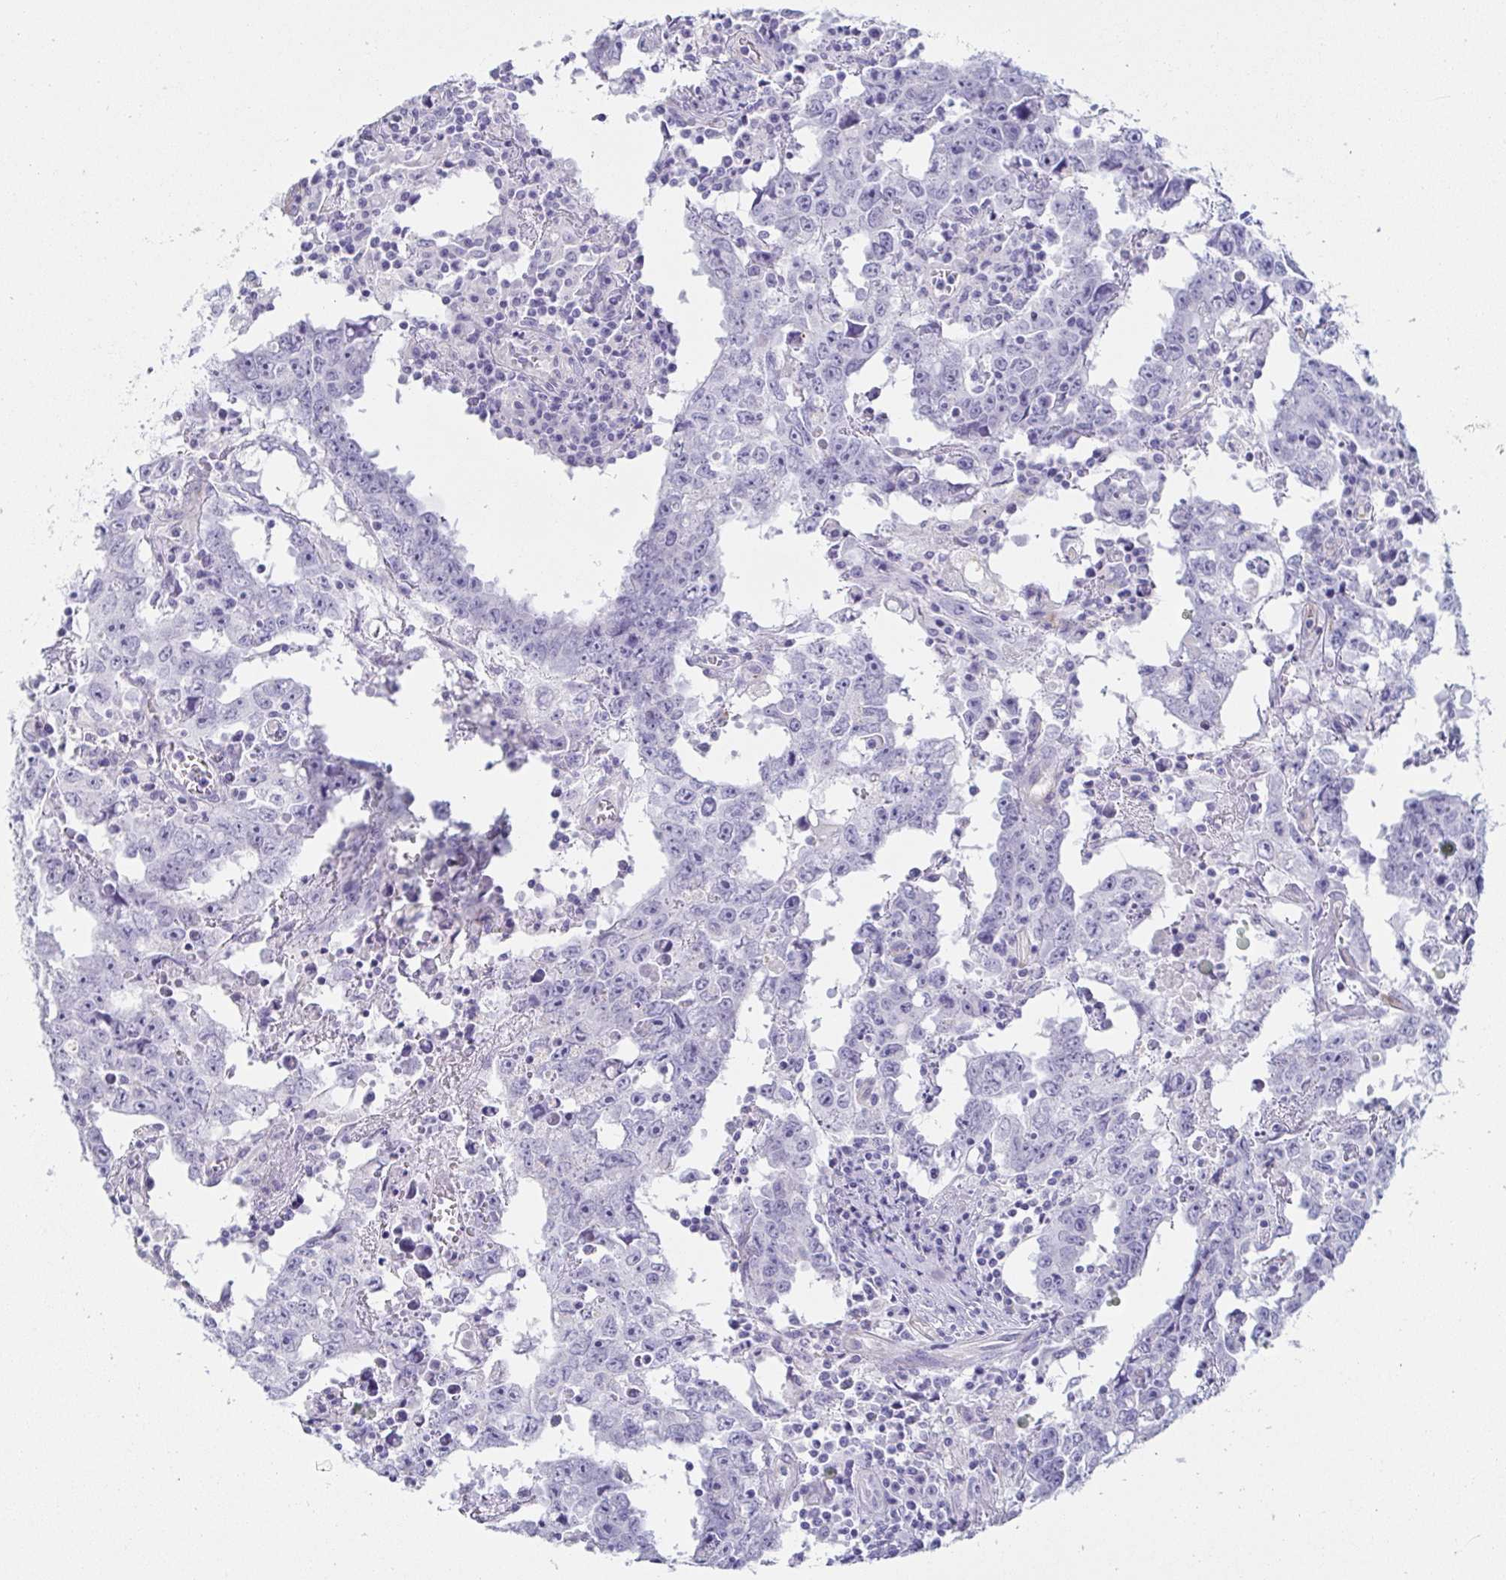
{"staining": {"intensity": "negative", "quantity": "none", "location": "none"}, "tissue": "testis cancer", "cell_type": "Tumor cells", "image_type": "cancer", "snomed": [{"axis": "morphology", "description": "Carcinoma, Embryonal, NOS"}, {"axis": "topography", "description": "Testis"}], "caption": "Testis cancer (embryonal carcinoma) was stained to show a protein in brown. There is no significant staining in tumor cells.", "gene": "PRR27", "patient": {"sex": "male", "age": 22}}